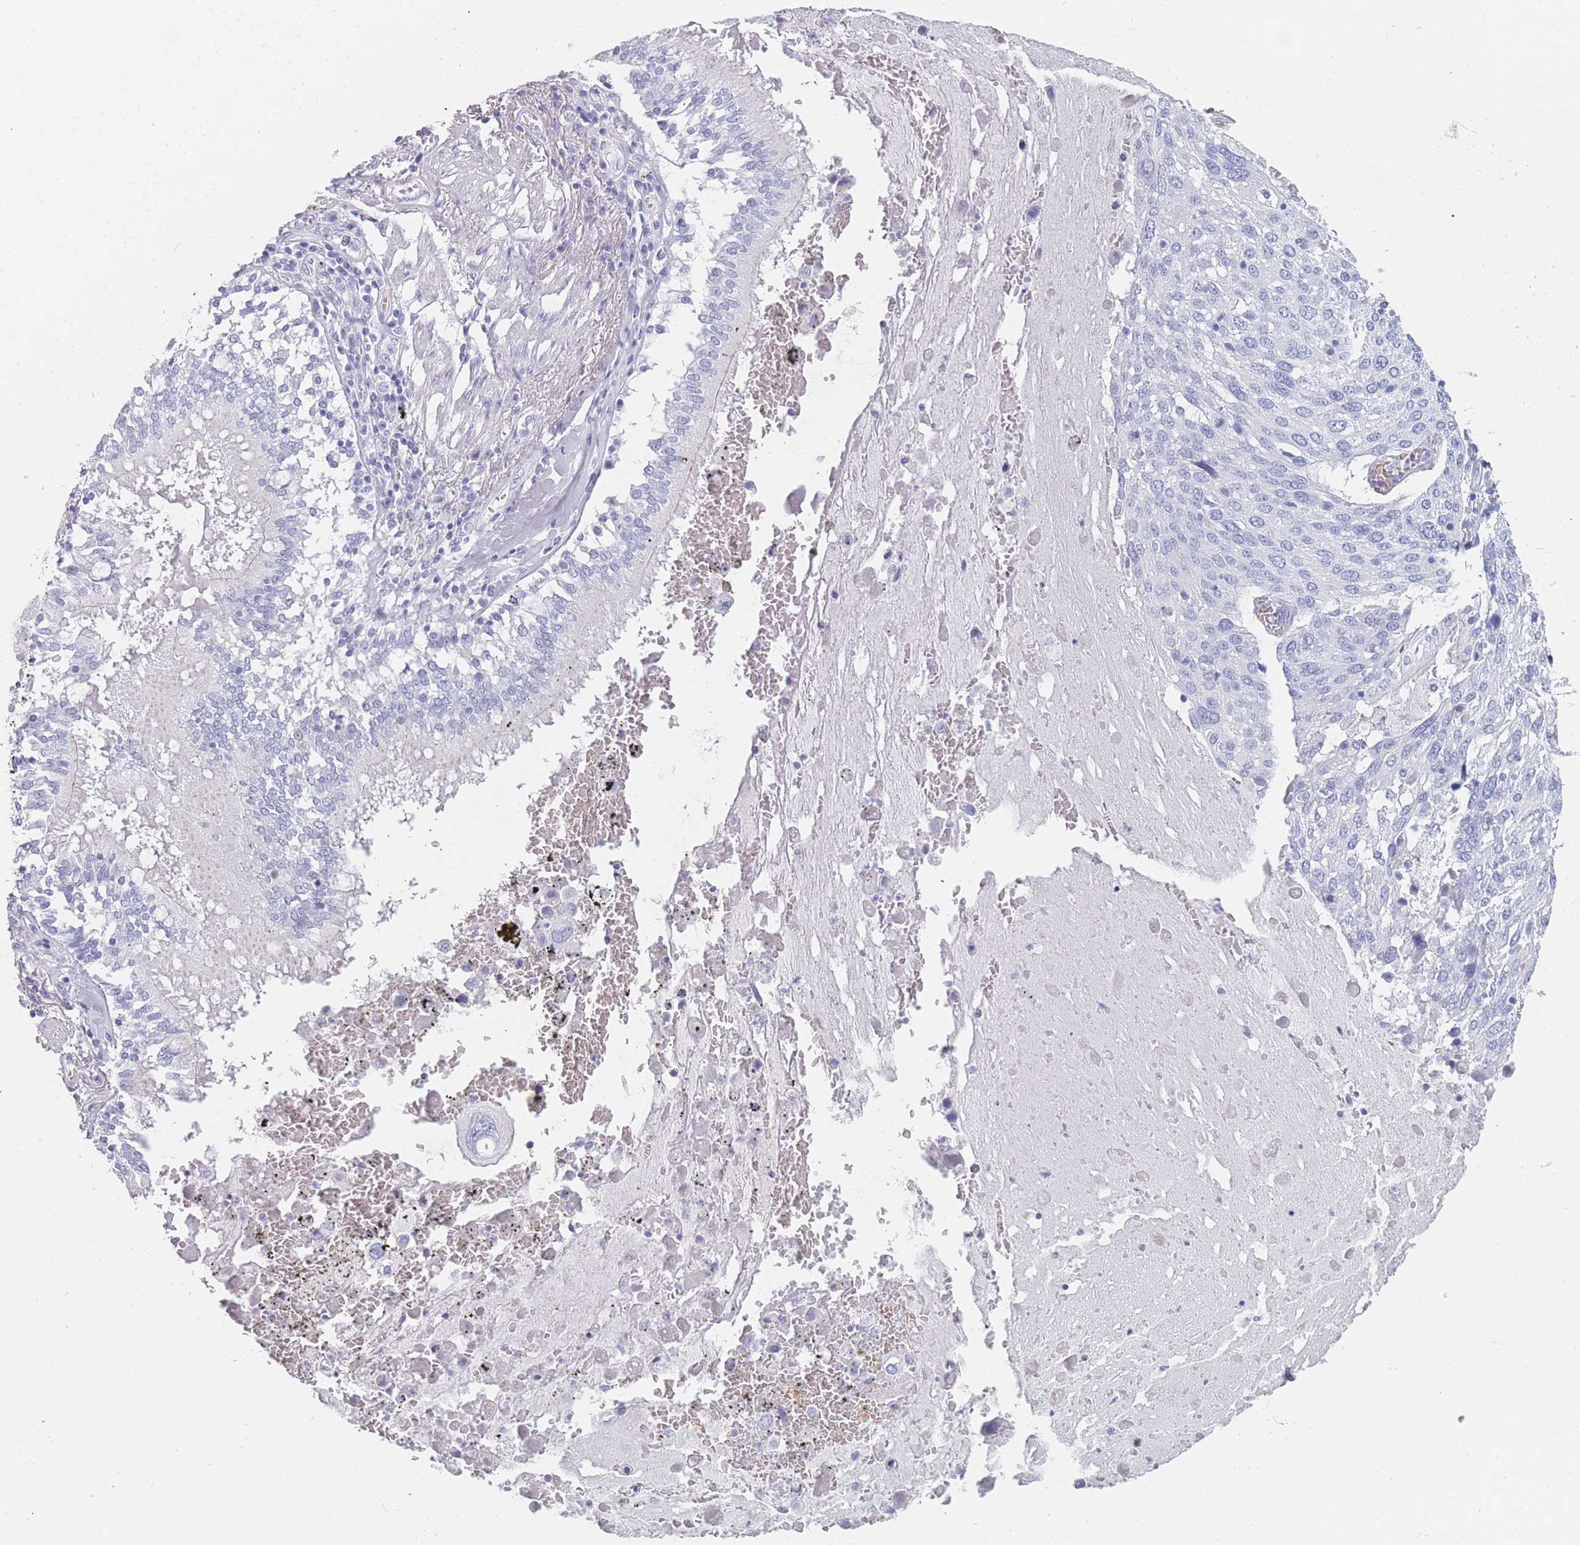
{"staining": {"intensity": "negative", "quantity": "none", "location": "none"}, "tissue": "lung cancer", "cell_type": "Tumor cells", "image_type": "cancer", "snomed": [{"axis": "morphology", "description": "Squamous cell carcinoma, NOS"}, {"axis": "topography", "description": "Lung"}], "caption": "This is a micrograph of immunohistochemistry staining of lung cancer, which shows no positivity in tumor cells.", "gene": "OR5D16", "patient": {"sex": "male", "age": 65}}